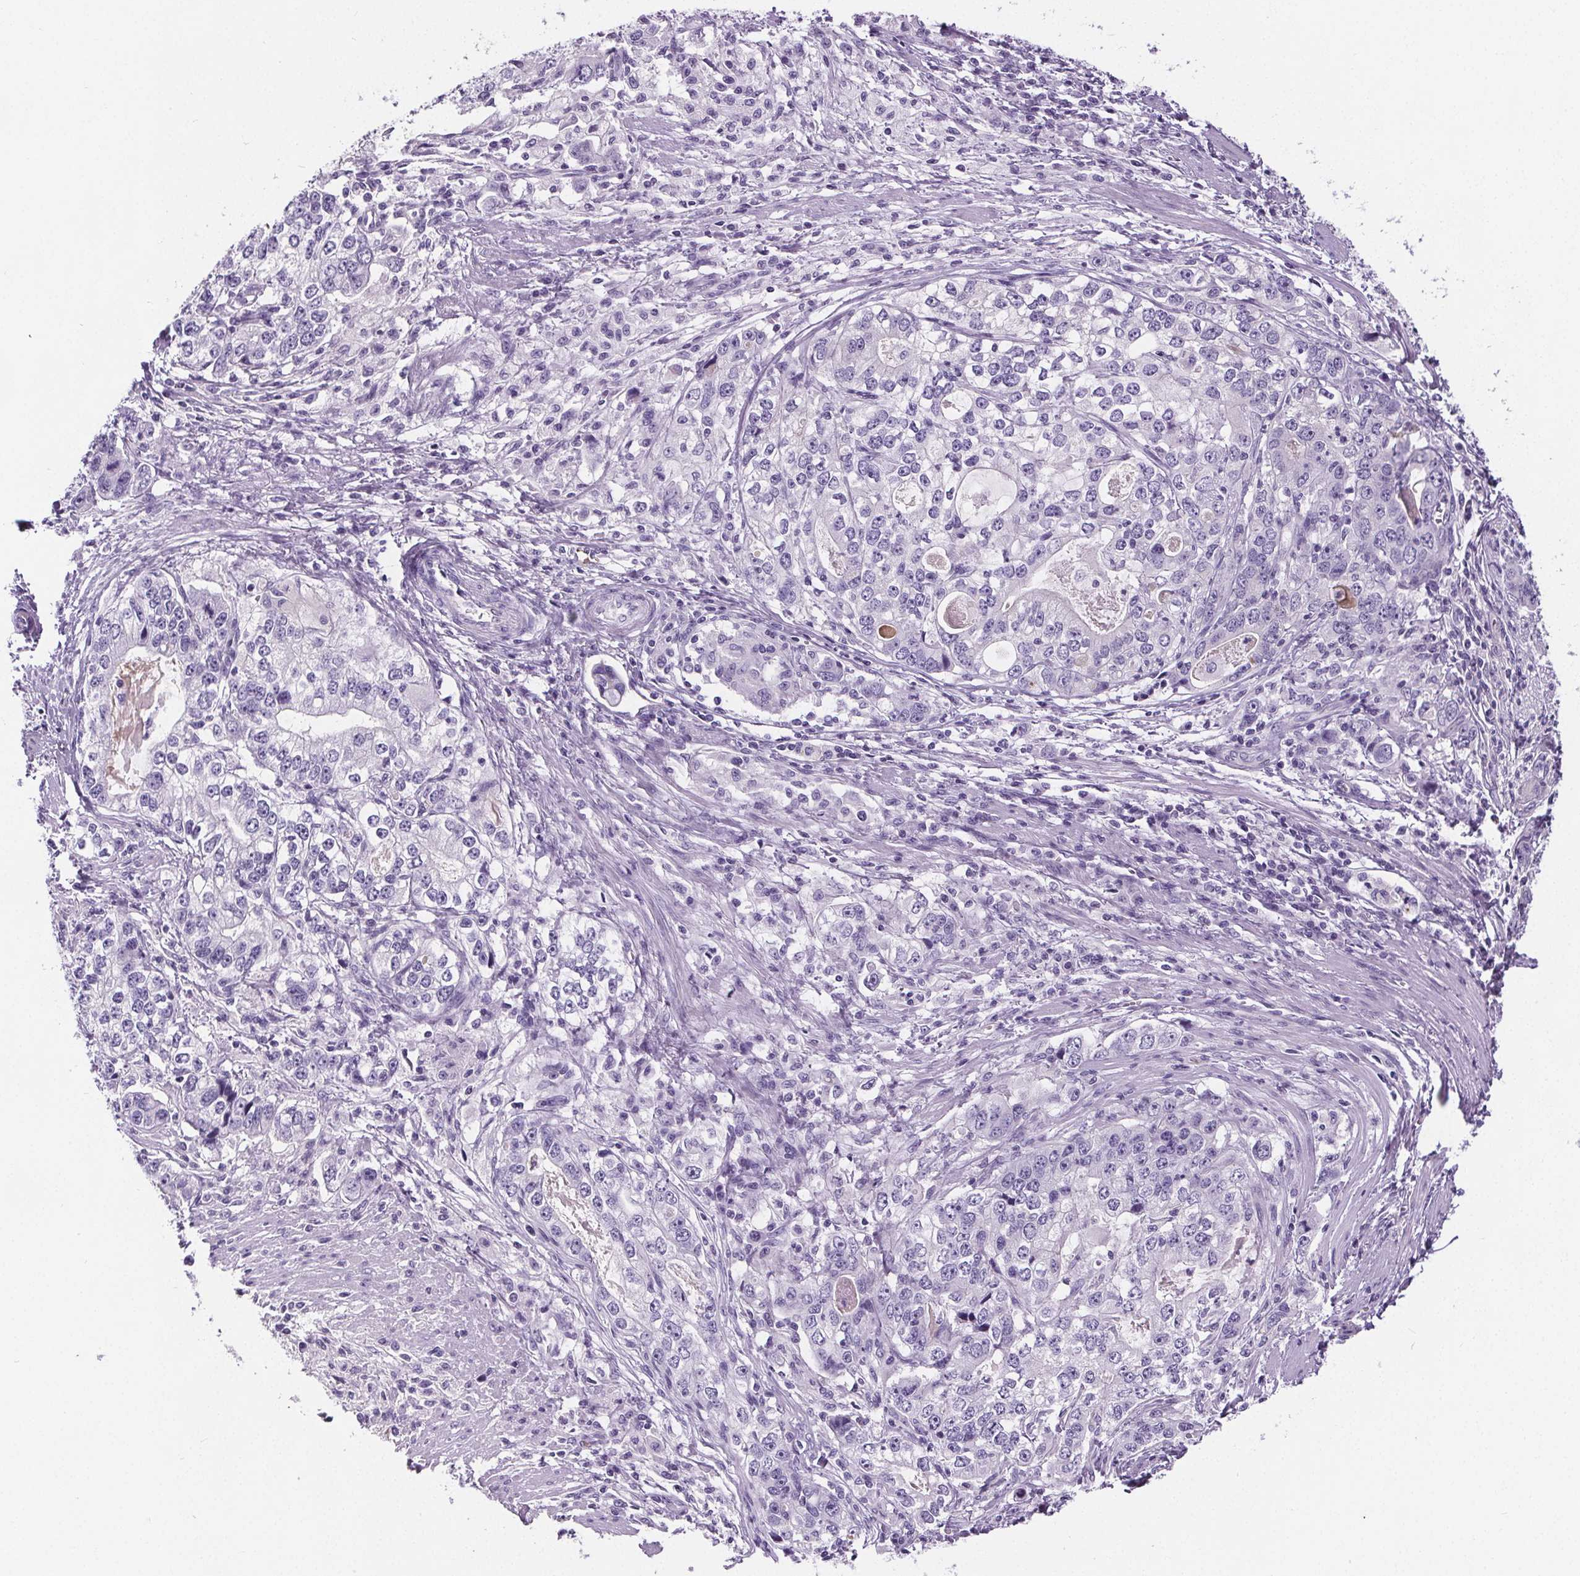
{"staining": {"intensity": "negative", "quantity": "none", "location": "none"}, "tissue": "stomach cancer", "cell_type": "Tumor cells", "image_type": "cancer", "snomed": [{"axis": "morphology", "description": "Adenocarcinoma, NOS"}, {"axis": "topography", "description": "Stomach, lower"}], "caption": "DAB immunohistochemical staining of adenocarcinoma (stomach) exhibits no significant expression in tumor cells. Brightfield microscopy of immunohistochemistry (IHC) stained with DAB (brown) and hematoxylin (blue), captured at high magnification.", "gene": "CD5L", "patient": {"sex": "female", "age": 72}}